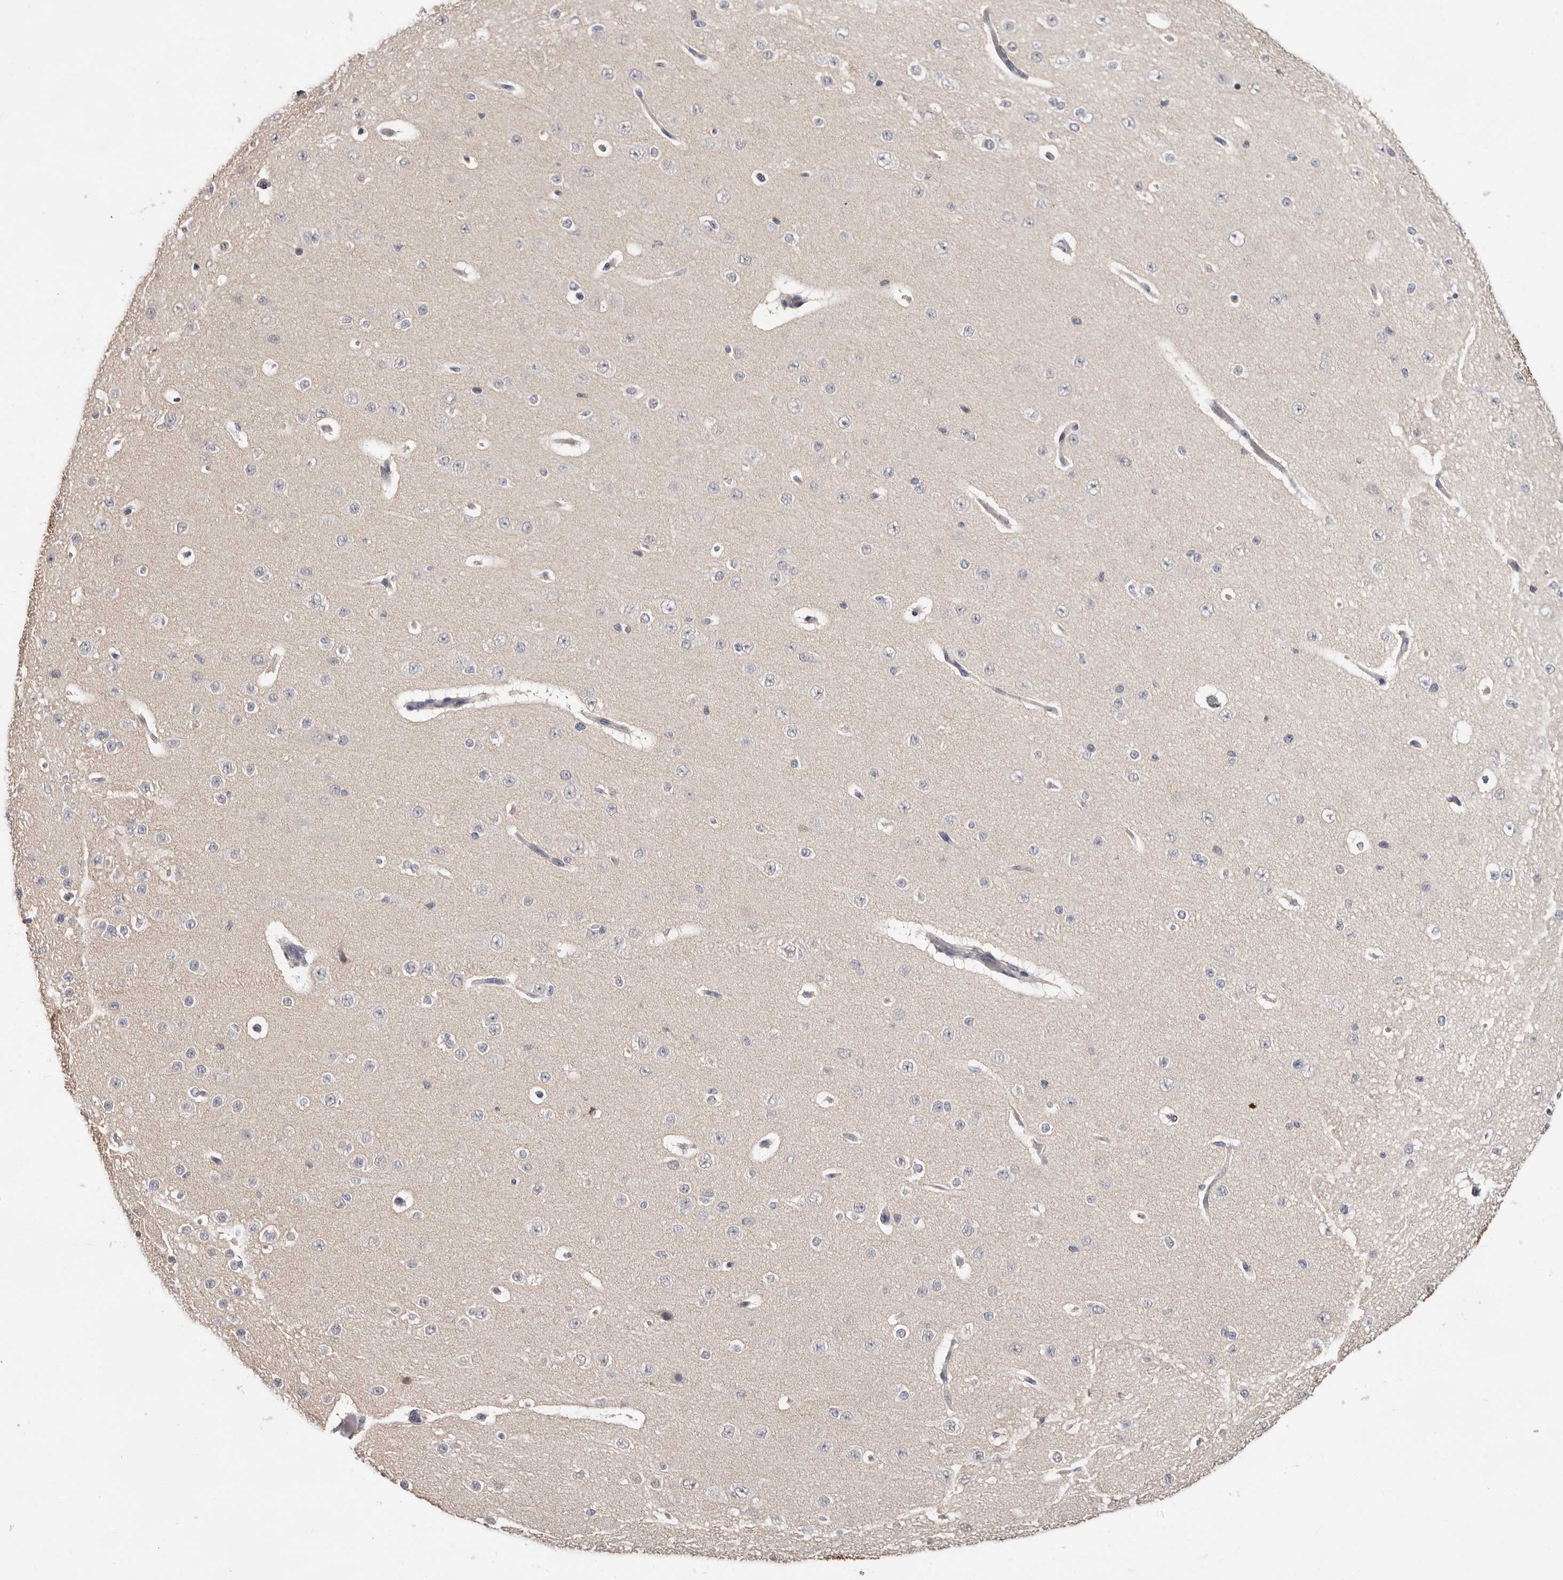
{"staining": {"intensity": "negative", "quantity": "none", "location": "none"}, "tissue": "cerebral cortex", "cell_type": "Endothelial cells", "image_type": "normal", "snomed": [{"axis": "morphology", "description": "Normal tissue, NOS"}, {"axis": "morphology", "description": "Developmental malformation"}, {"axis": "topography", "description": "Cerebral cortex"}], "caption": "A high-resolution histopathology image shows immunohistochemistry (IHC) staining of normal cerebral cortex, which exhibits no significant staining in endothelial cells.", "gene": "DOP1A", "patient": {"sex": "female", "age": 30}}